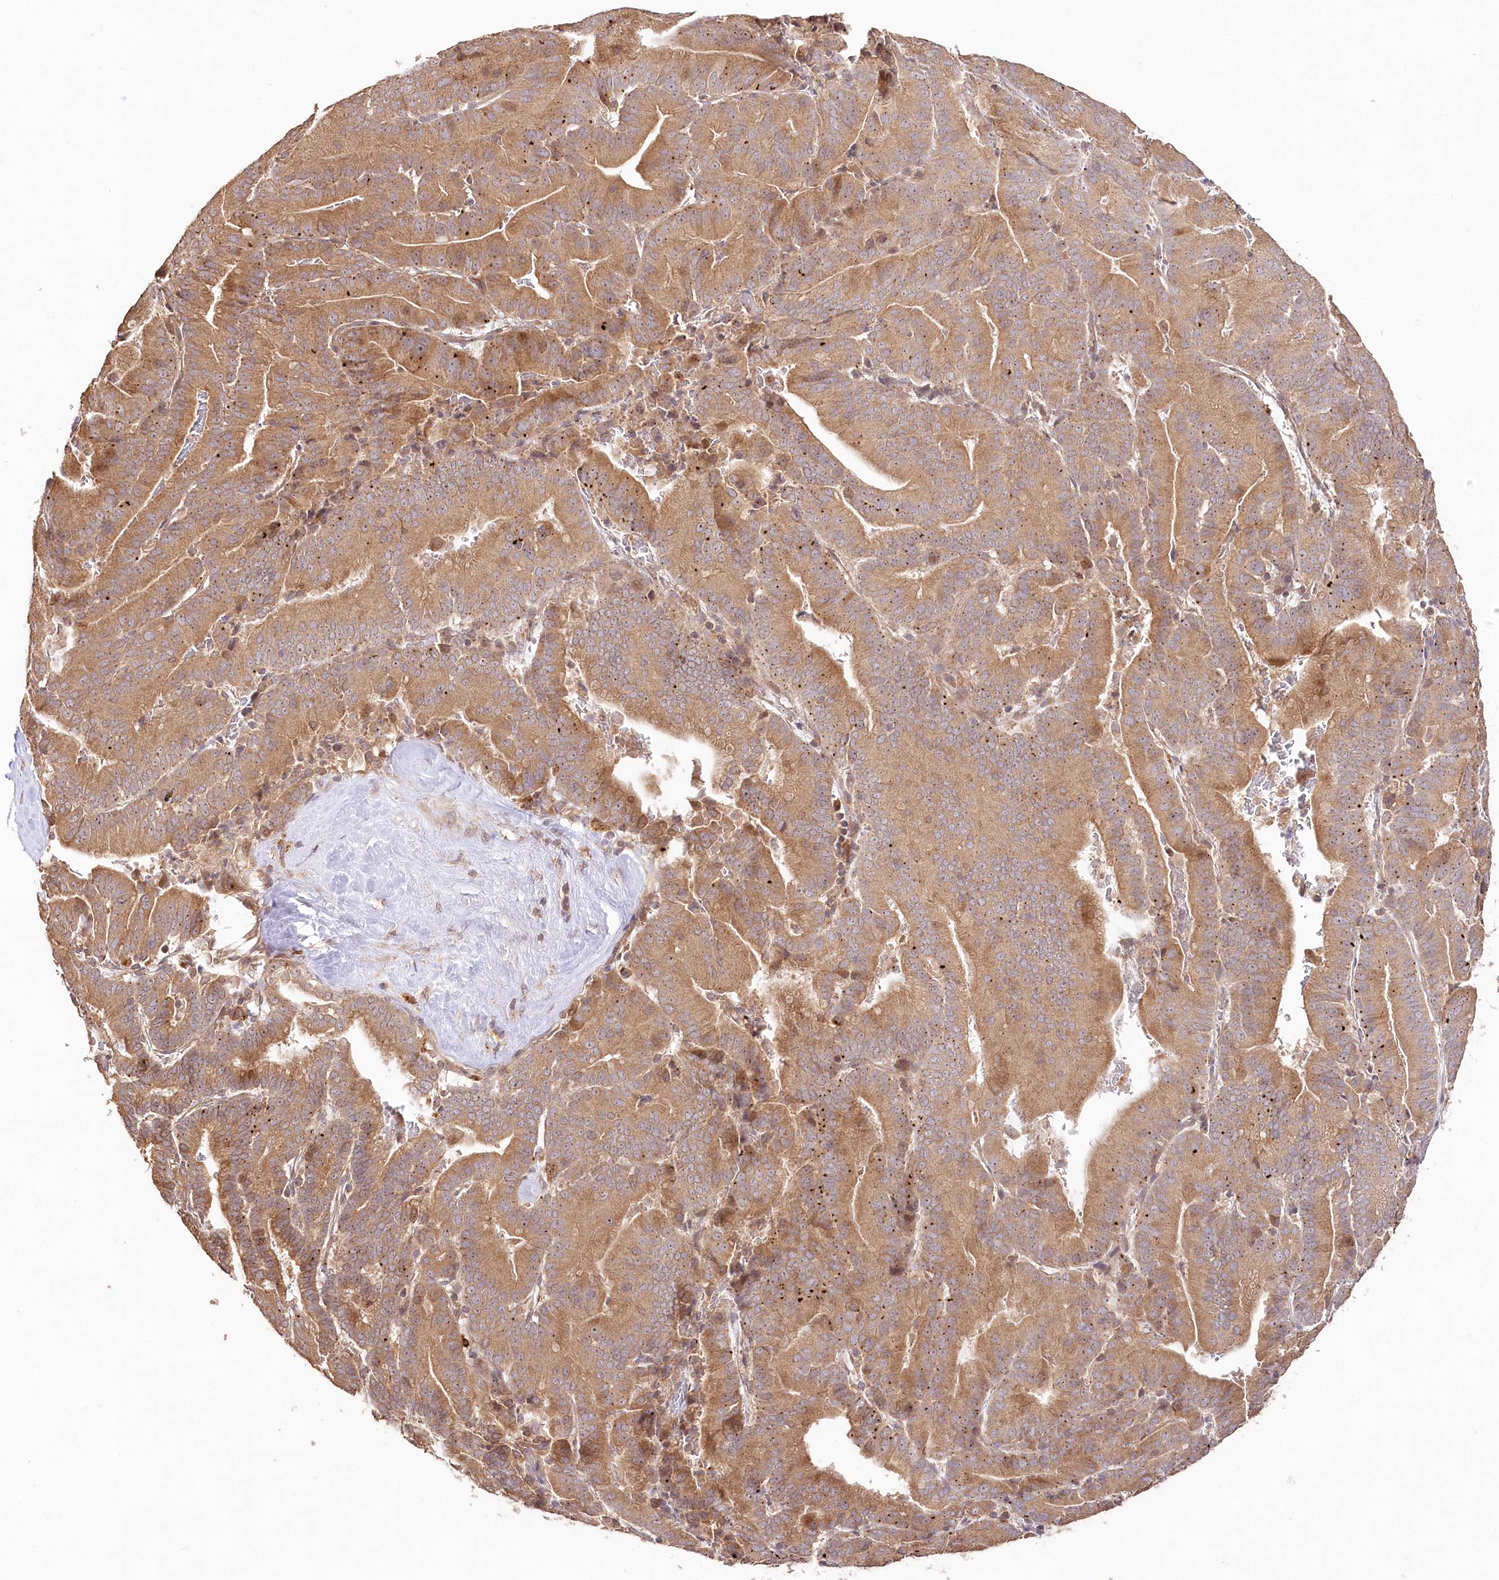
{"staining": {"intensity": "moderate", "quantity": ">75%", "location": "cytoplasmic/membranous,nuclear"}, "tissue": "liver cancer", "cell_type": "Tumor cells", "image_type": "cancer", "snomed": [{"axis": "morphology", "description": "Cholangiocarcinoma"}, {"axis": "topography", "description": "Liver"}], "caption": "The histopathology image shows a brown stain indicating the presence of a protein in the cytoplasmic/membranous and nuclear of tumor cells in liver cancer. The staining was performed using DAB (3,3'-diaminobenzidine) to visualize the protein expression in brown, while the nuclei were stained in blue with hematoxylin (Magnification: 20x).", "gene": "DMXL1", "patient": {"sex": "female", "age": 75}}